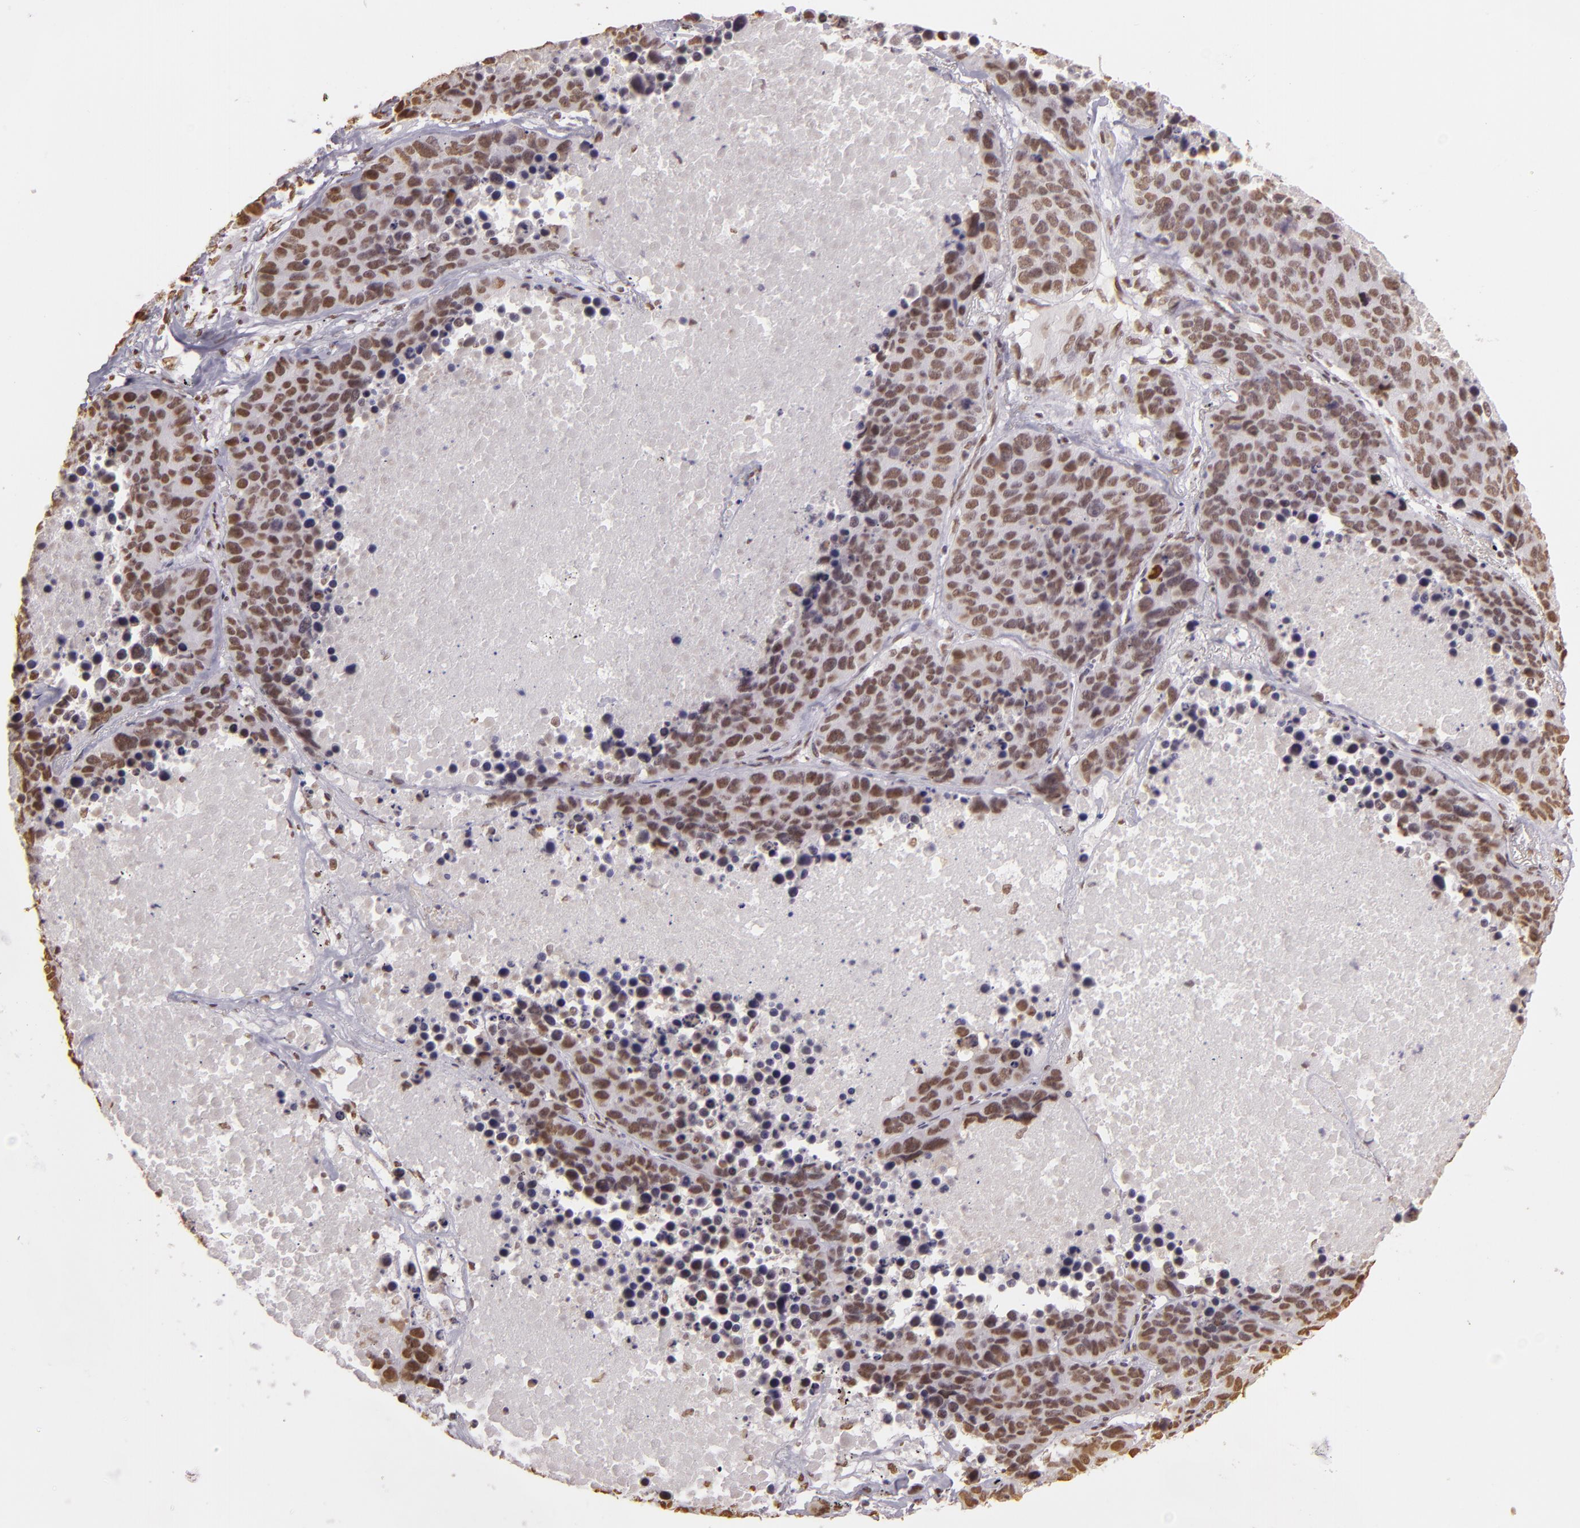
{"staining": {"intensity": "moderate", "quantity": ">75%", "location": "nuclear"}, "tissue": "lung cancer", "cell_type": "Tumor cells", "image_type": "cancer", "snomed": [{"axis": "morphology", "description": "Carcinoid, malignant, NOS"}, {"axis": "topography", "description": "Lung"}], "caption": "Human malignant carcinoid (lung) stained with a protein marker shows moderate staining in tumor cells.", "gene": "PAPOLA", "patient": {"sex": "male", "age": 60}}